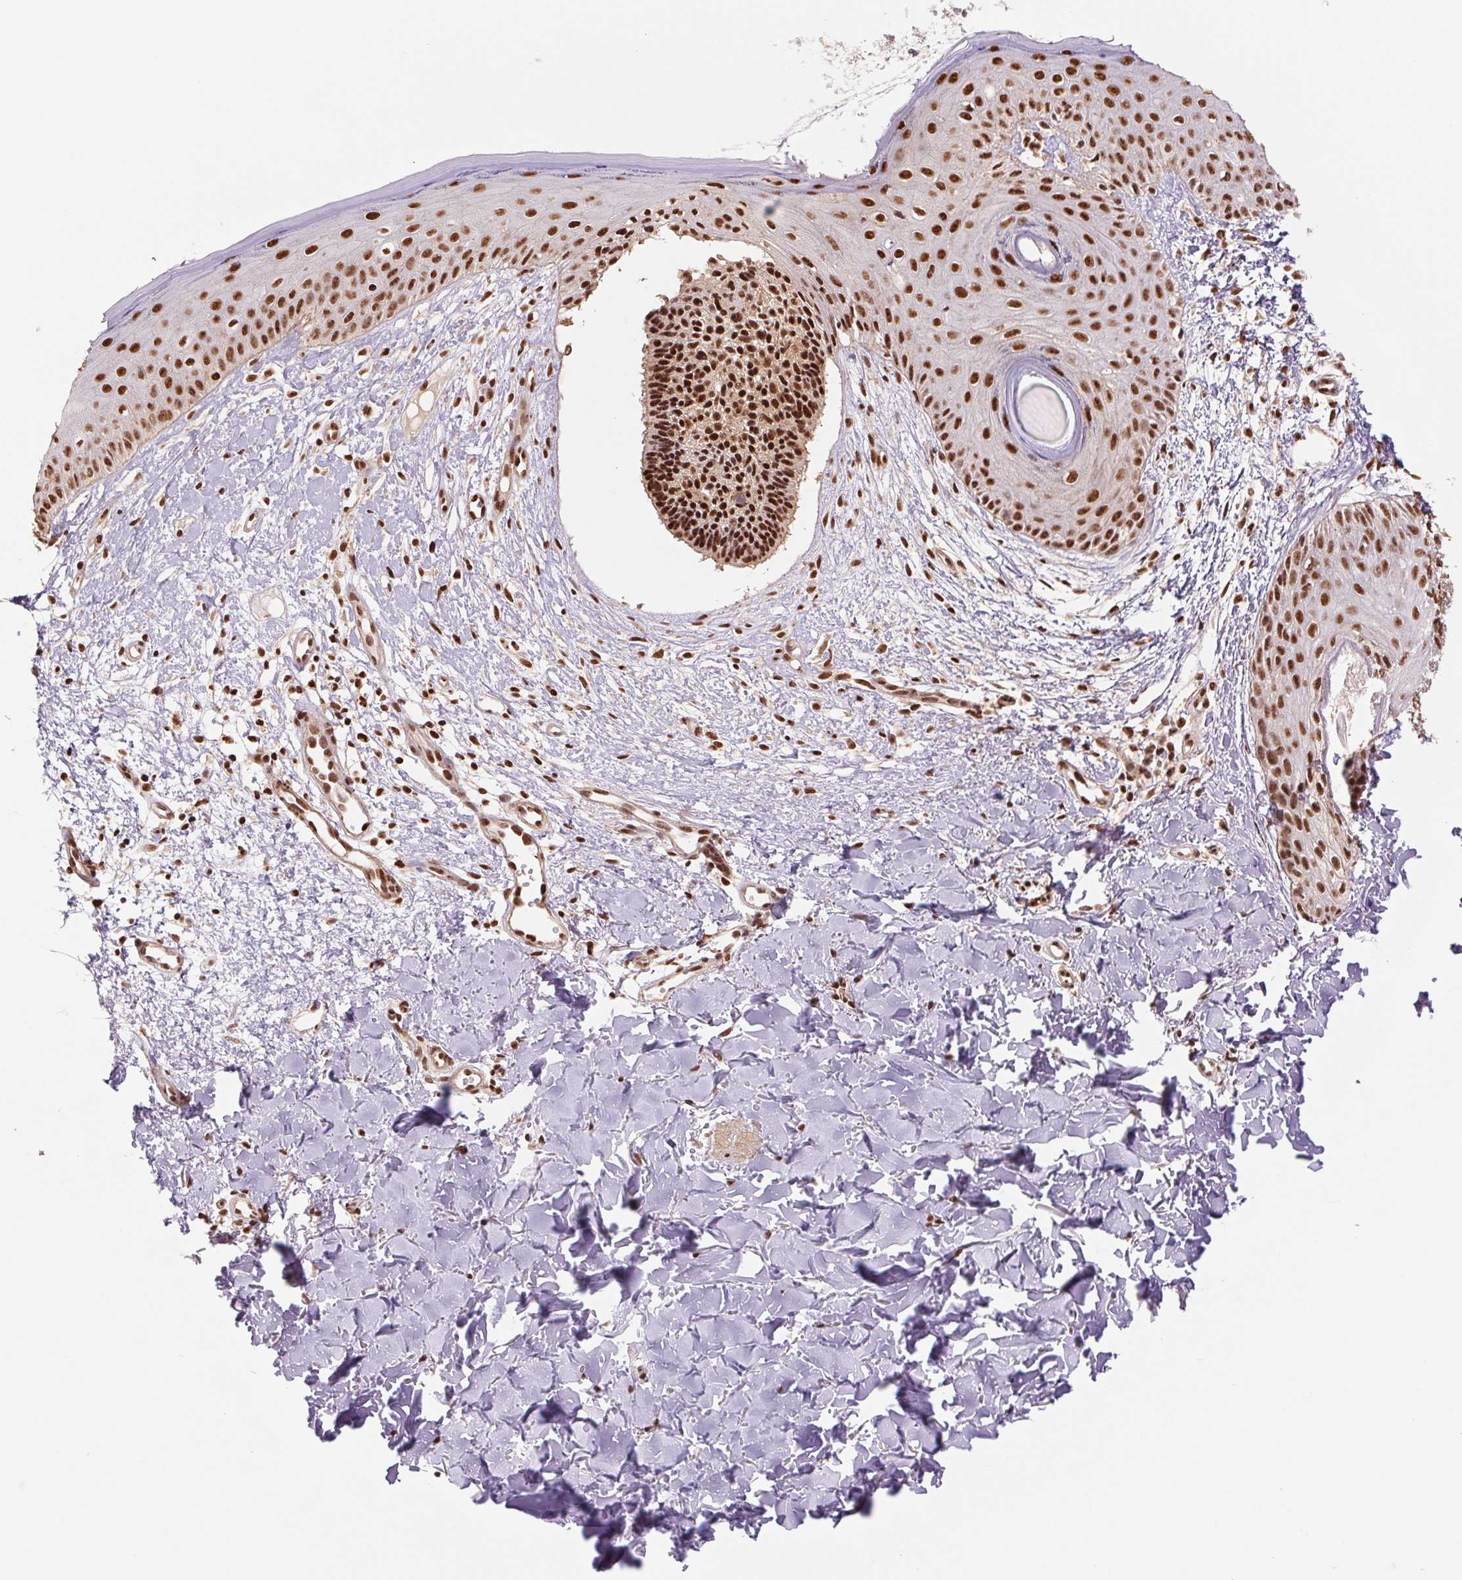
{"staining": {"intensity": "strong", "quantity": ">75%", "location": "nuclear"}, "tissue": "skin cancer", "cell_type": "Tumor cells", "image_type": "cancer", "snomed": [{"axis": "morphology", "description": "Basal cell carcinoma"}, {"axis": "topography", "description": "Skin"}], "caption": "Basal cell carcinoma (skin) stained with a brown dye demonstrates strong nuclear positive expression in about >75% of tumor cells.", "gene": "CWC25", "patient": {"sex": "male", "age": 51}}